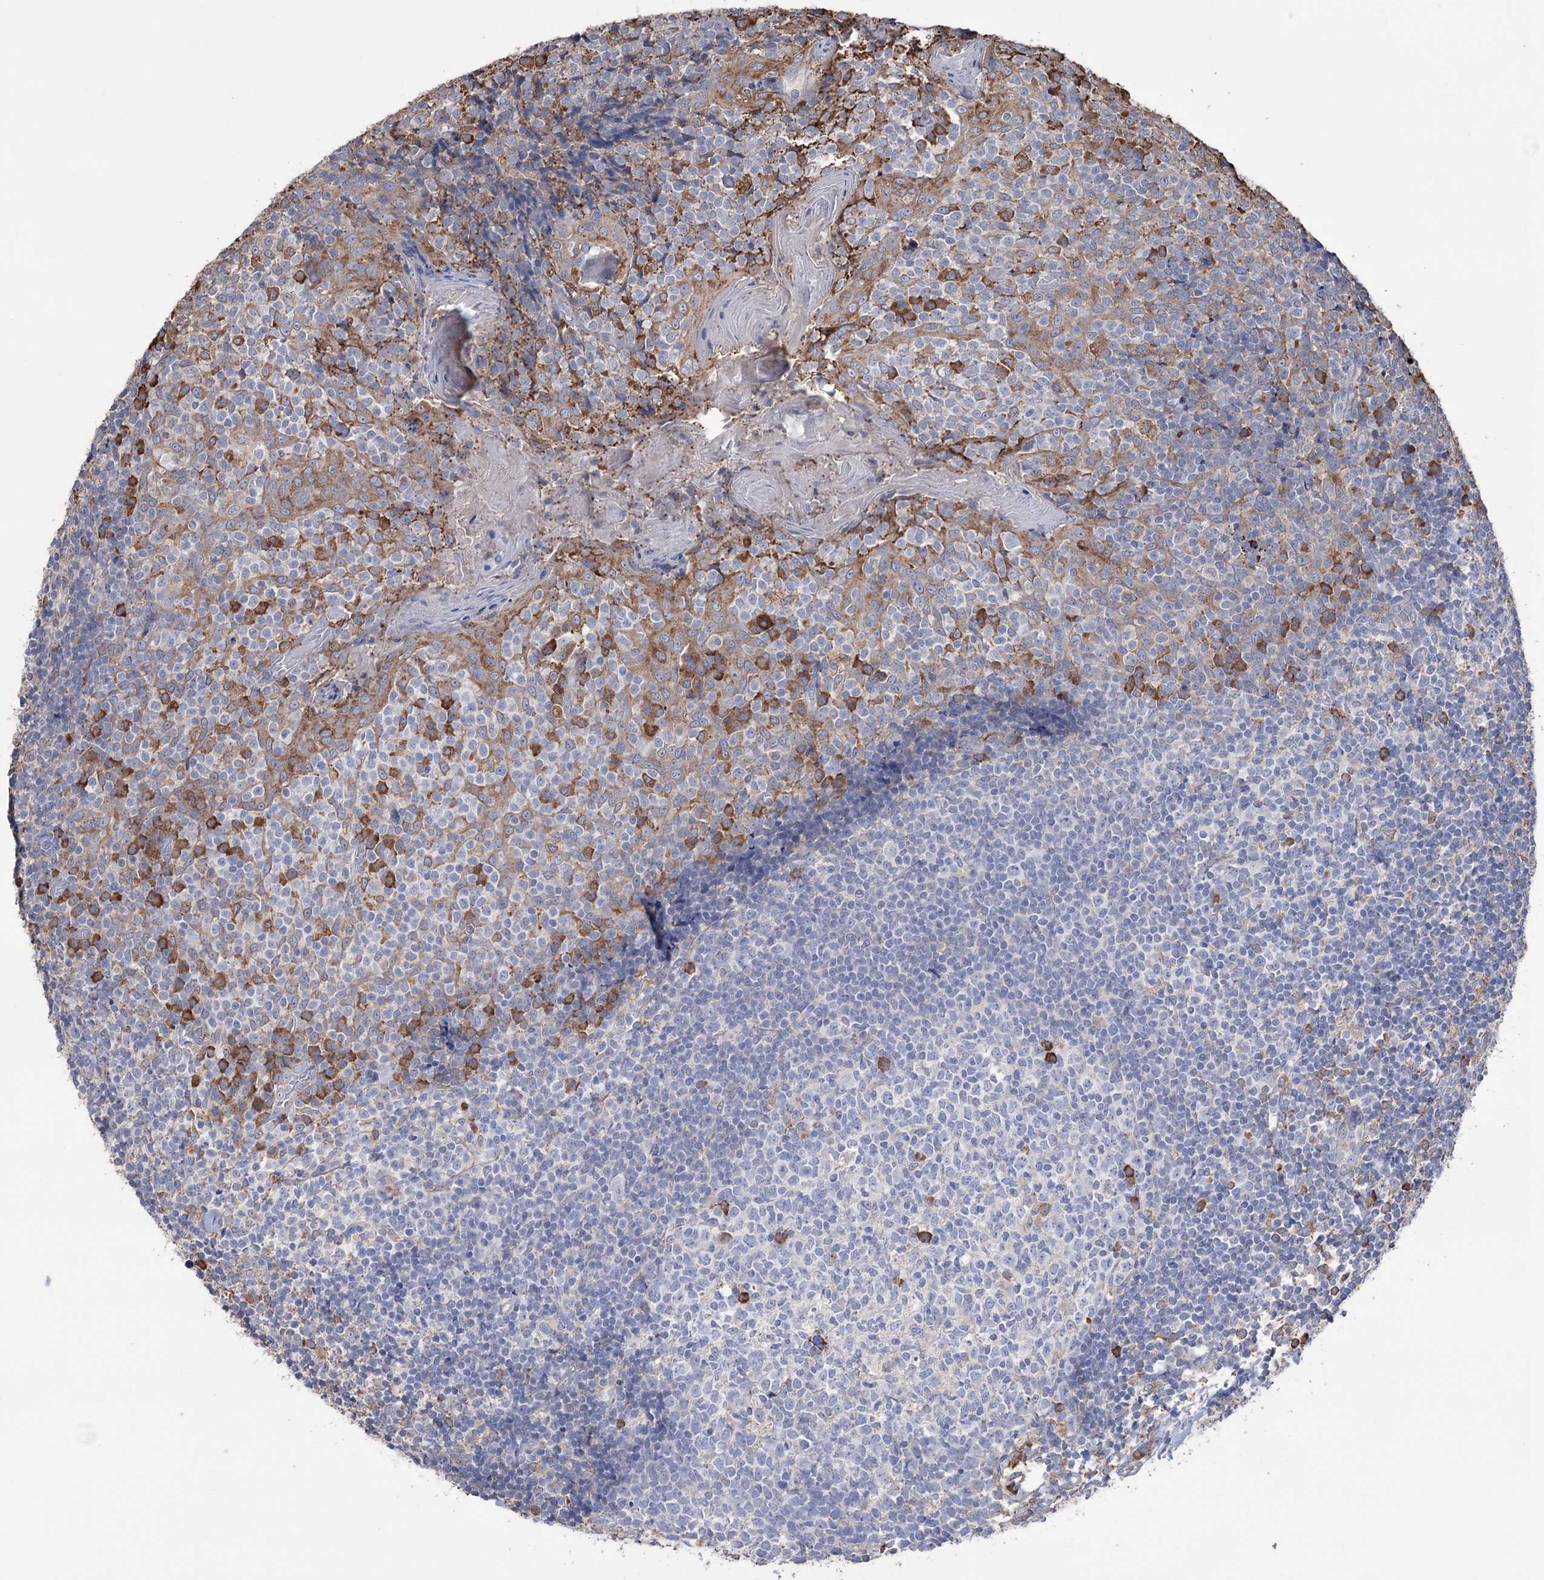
{"staining": {"intensity": "strong", "quantity": "<25%", "location": "cytoplasmic/membranous"}, "tissue": "tonsil", "cell_type": "Germinal center cells", "image_type": "normal", "snomed": [{"axis": "morphology", "description": "Normal tissue, NOS"}, {"axis": "topography", "description": "Tonsil"}], "caption": "Immunohistochemistry (DAB (3,3'-diaminobenzidine)) staining of benign tonsil displays strong cytoplasmic/membranous protein expression in about <25% of germinal center cells.", "gene": "TRIM71", "patient": {"sex": "female", "age": 19}}